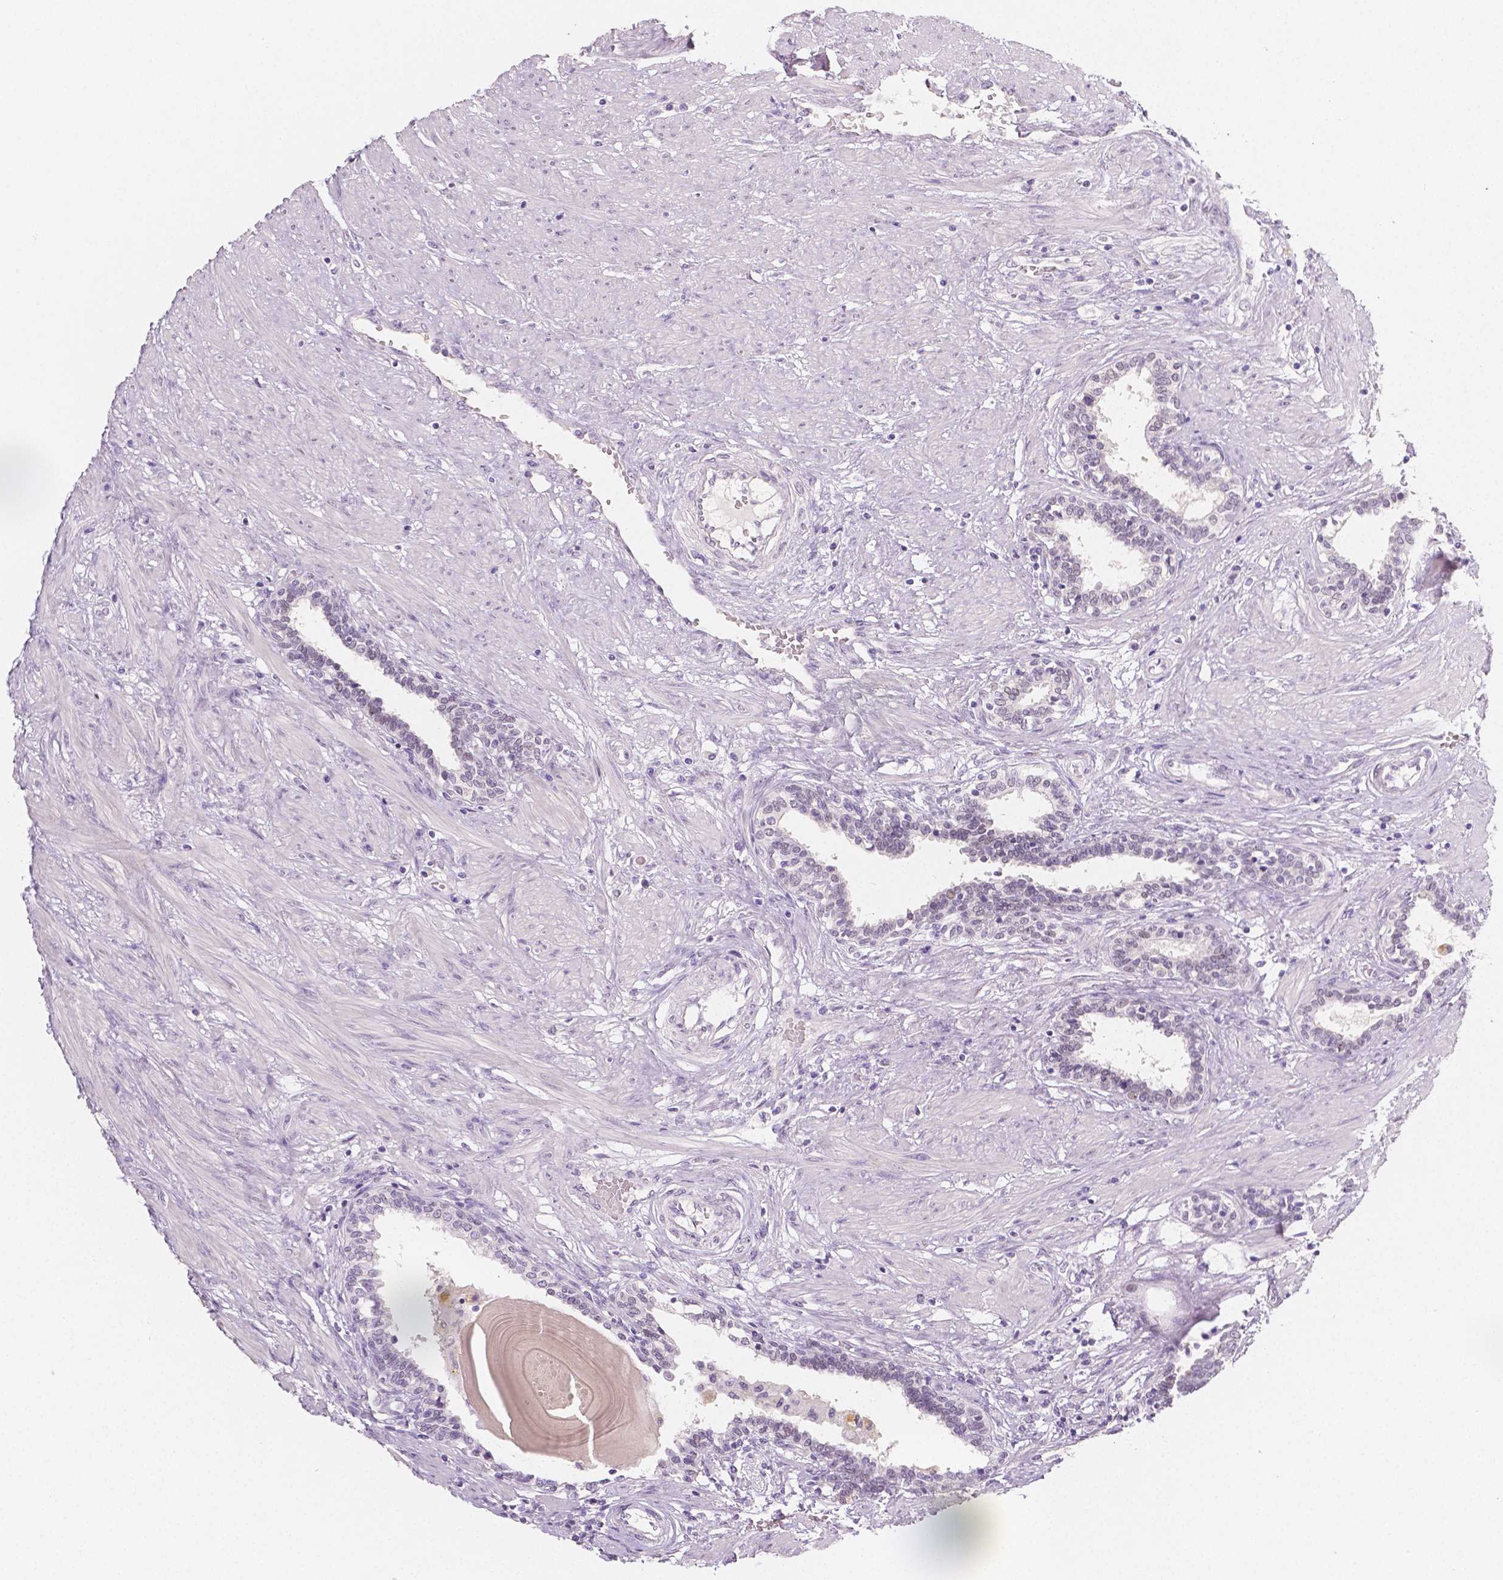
{"staining": {"intensity": "negative", "quantity": "none", "location": "none"}, "tissue": "prostate", "cell_type": "Glandular cells", "image_type": "normal", "snomed": [{"axis": "morphology", "description": "Normal tissue, NOS"}, {"axis": "topography", "description": "Prostate"}], "caption": "Immunohistochemistry of unremarkable human prostate shows no staining in glandular cells. The staining is performed using DAB brown chromogen with nuclei counter-stained in using hematoxylin.", "gene": "HNF1B", "patient": {"sex": "male", "age": 55}}